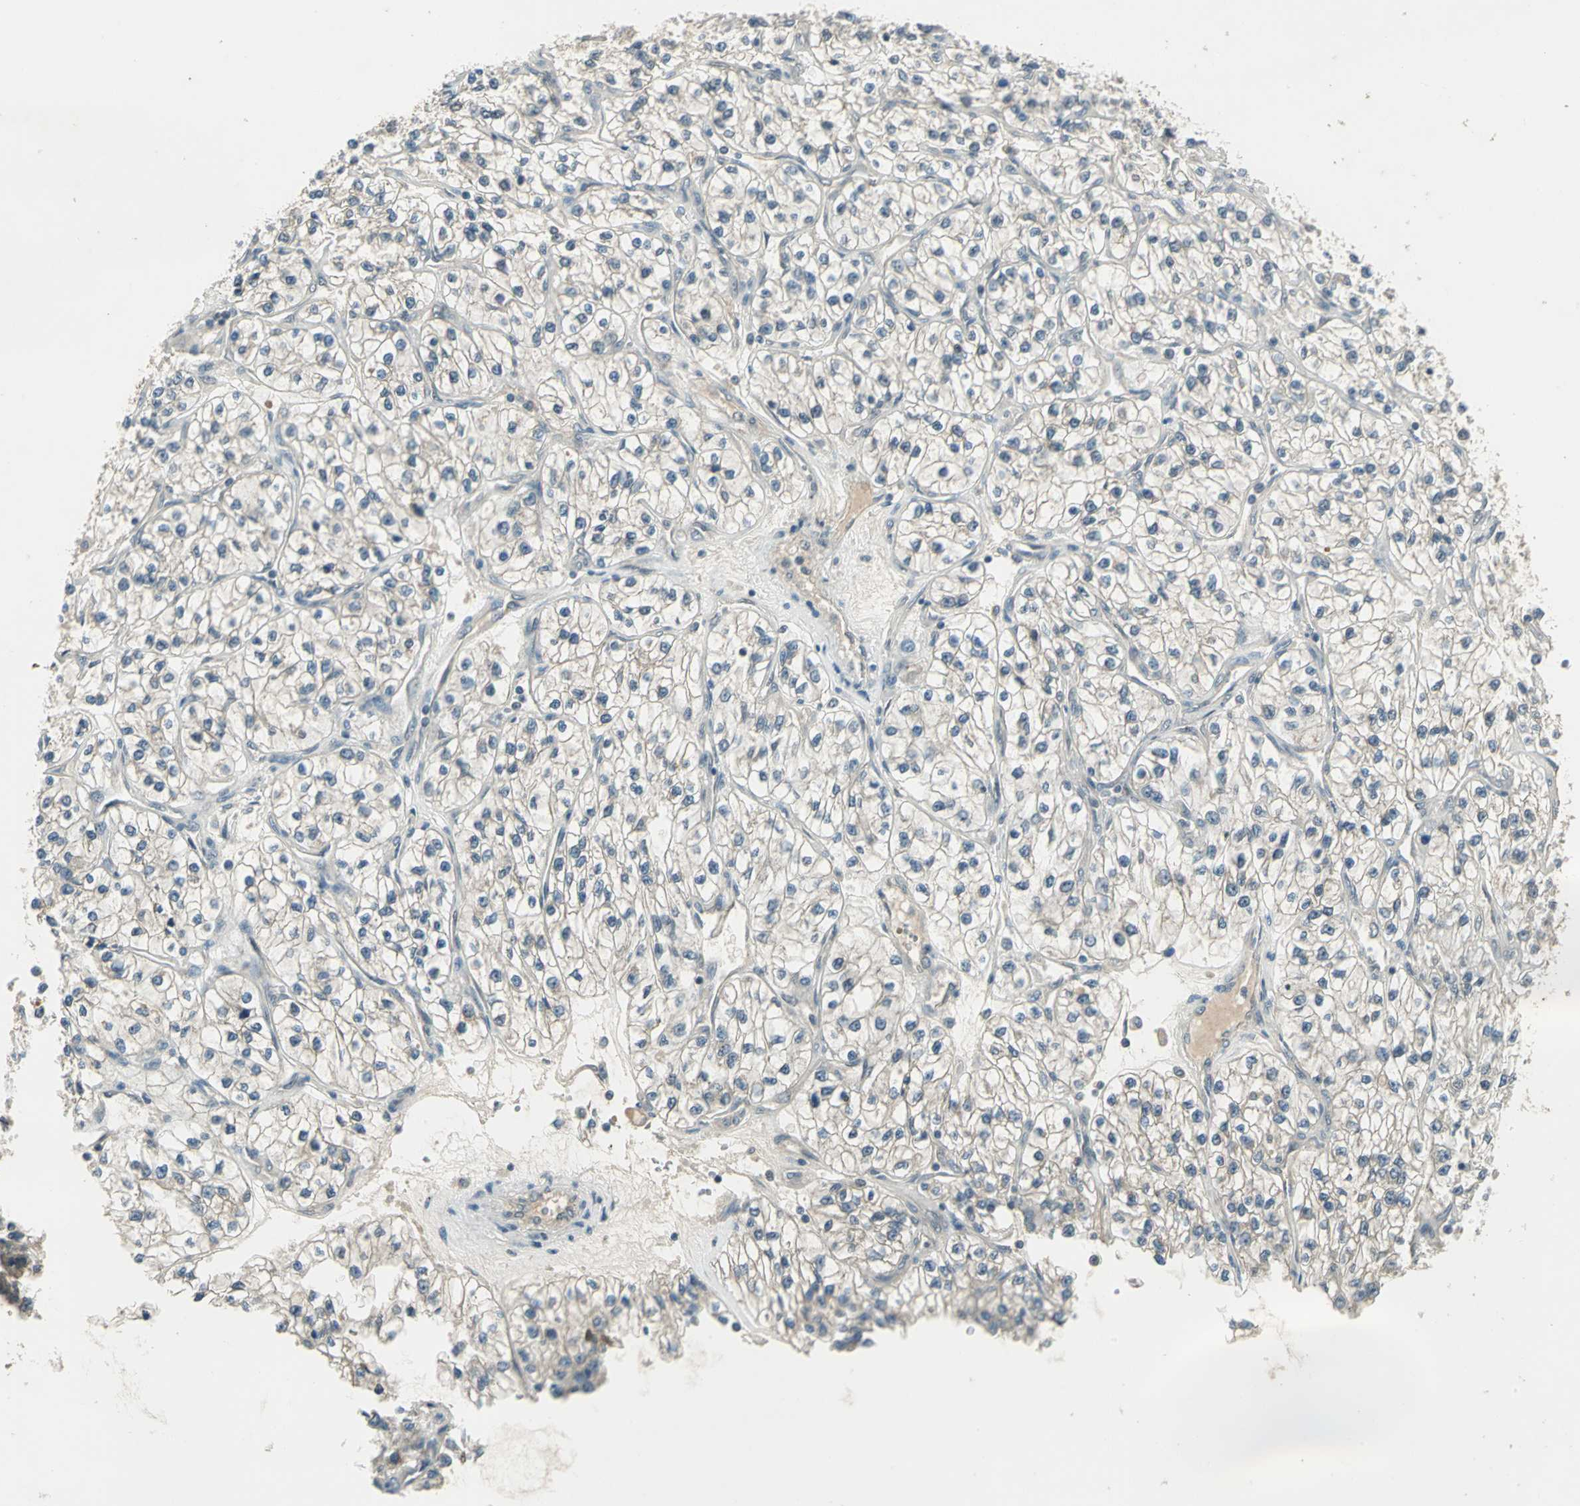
{"staining": {"intensity": "negative", "quantity": "none", "location": "none"}, "tissue": "renal cancer", "cell_type": "Tumor cells", "image_type": "cancer", "snomed": [{"axis": "morphology", "description": "Adenocarcinoma, NOS"}, {"axis": "topography", "description": "Kidney"}], "caption": "High power microscopy micrograph of an immunohistochemistry micrograph of adenocarcinoma (renal), revealing no significant positivity in tumor cells. (Stains: DAB immunohistochemistry with hematoxylin counter stain, Microscopy: brightfield microscopy at high magnification).", "gene": "RAD17", "patient": {"sex": "female", "age": 57}}